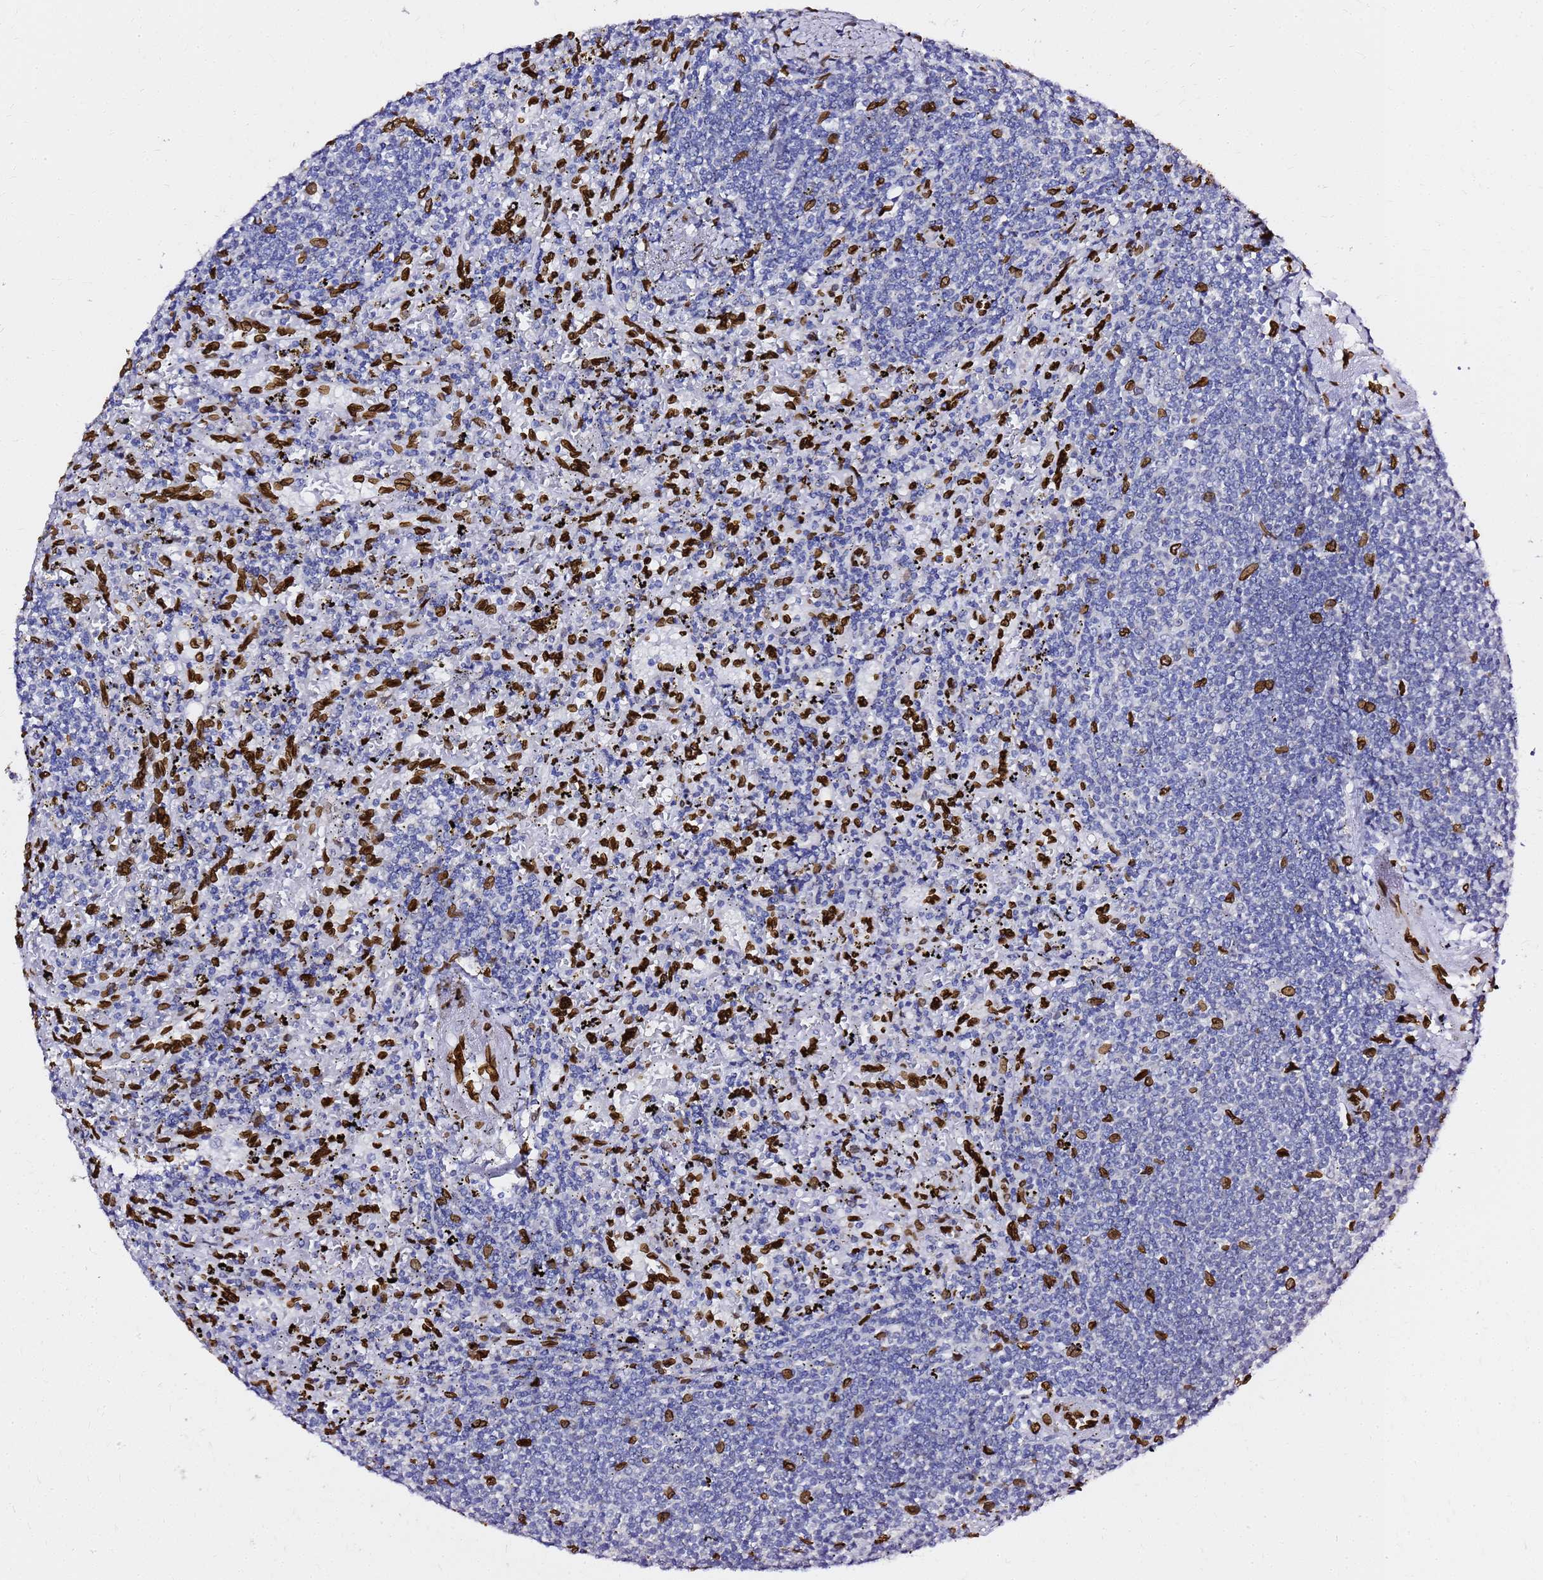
{"staining": {"intensity": "negative", "quantity": "none", "location": "none"}, "tissue": "lymphoma", "cell_type": "Tumor cells", "image_type": "cancer", "snomed": [{"axis": "morphology", "description": "Malignant lymphoma, non-Hodgkin's type, Low grade"}, {"axis": "topography", "description": "Spleen"}], "caption": "Immunohistochemistry image of human malignant lymphoma, non-Hodgkin's type (low-grade) stained for a protein (brown), which exhibits no positivity in tumor cells.", "gene": "C6orf141", "patient": {"sex": "male", "age": 76}}